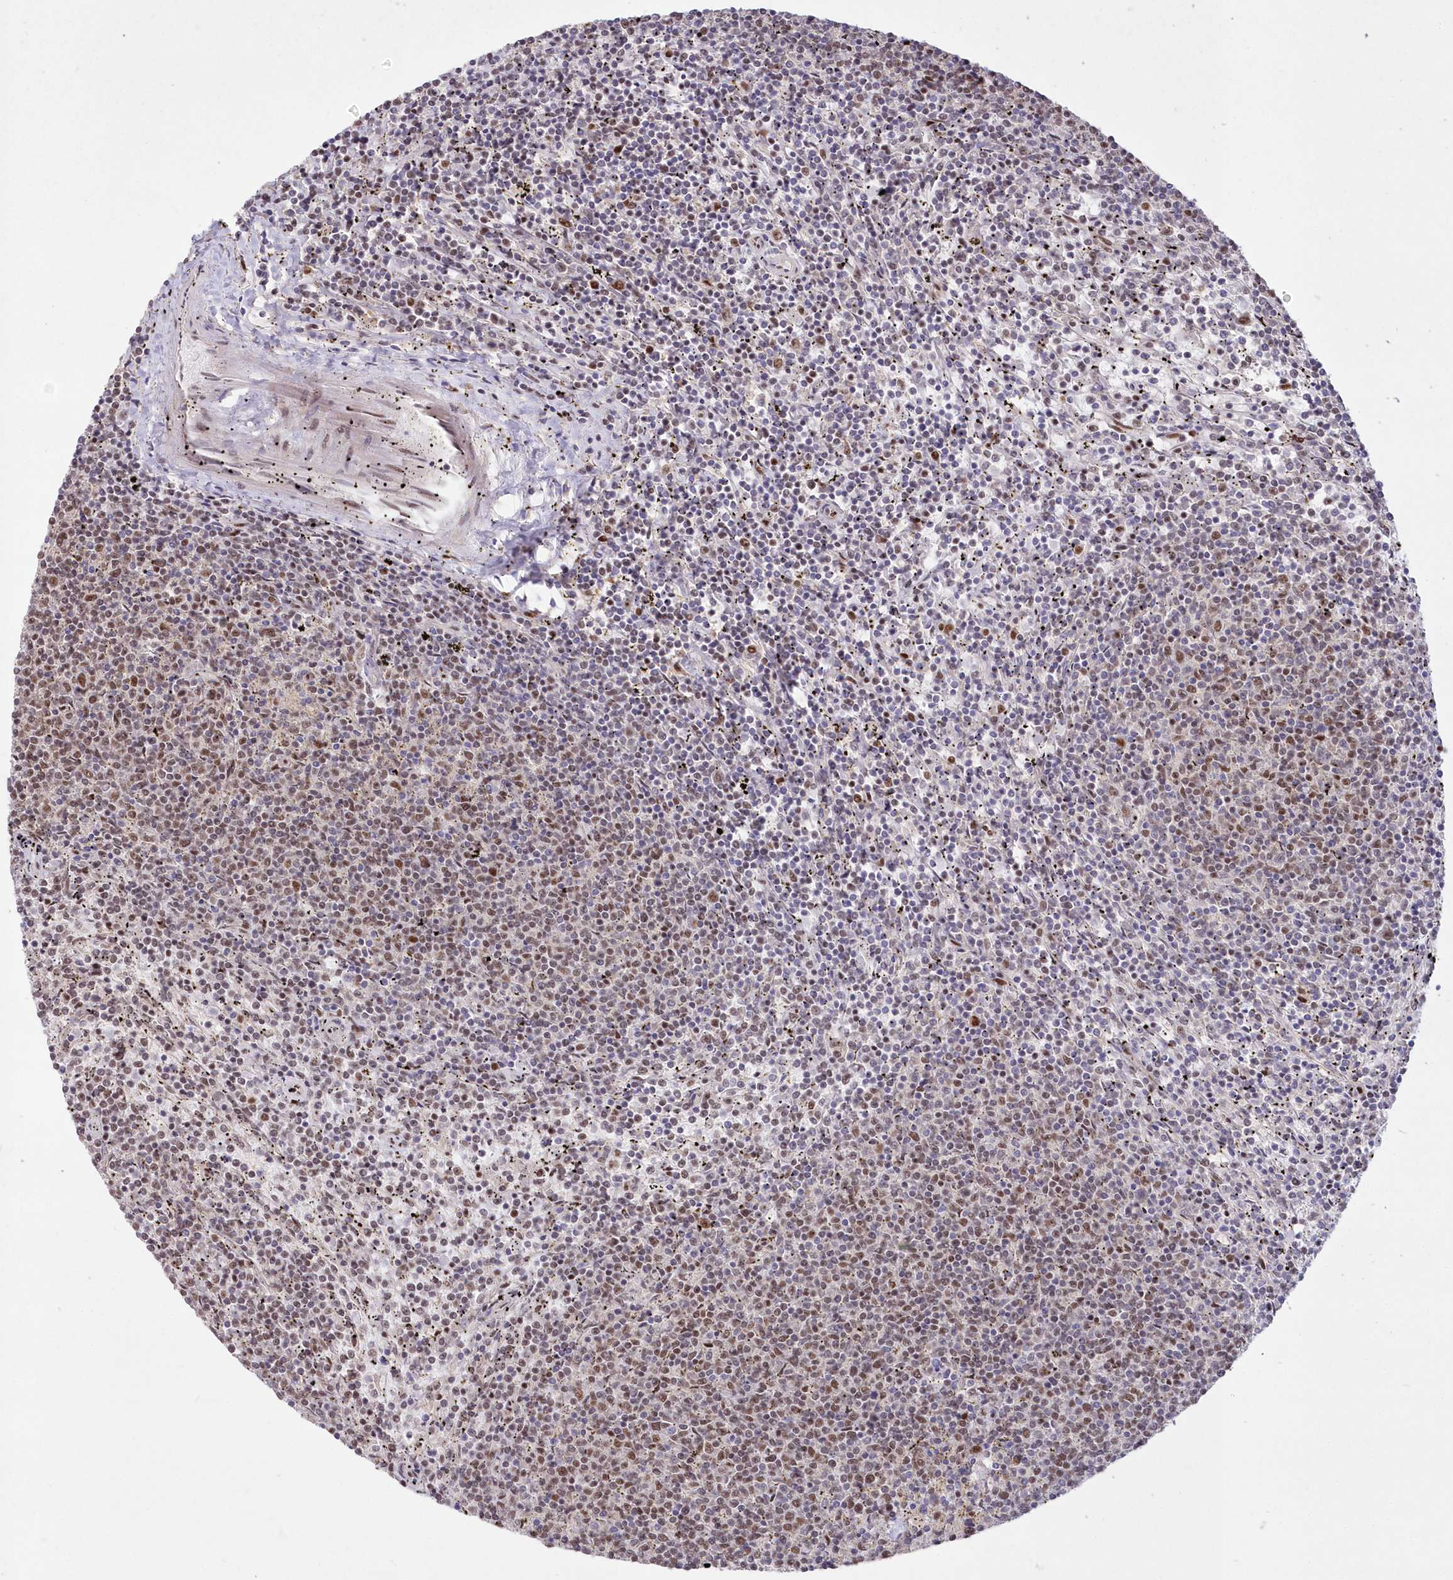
{"staining": {"intensity": "weak", "quantity": "<25%", "location": "nuclear"}, "tissue": "lymphoma", "cell_type": "Tumor cells", "image_type": "cancer", "snomed": [{"axis": "morphology", "description": "Malignant lymphoma, non-Hodgkin's type, Low grade"}, {"axis": "topography", "description": "Spleen"}], "caption": "Immunohistochemical staining of malignant lymphoma, non-Hodgkin's type (low-grade) reveals no significant expression in tumor cells.", "gene": "WBP1L", "patient": {"sex": "female", "age": 50}}